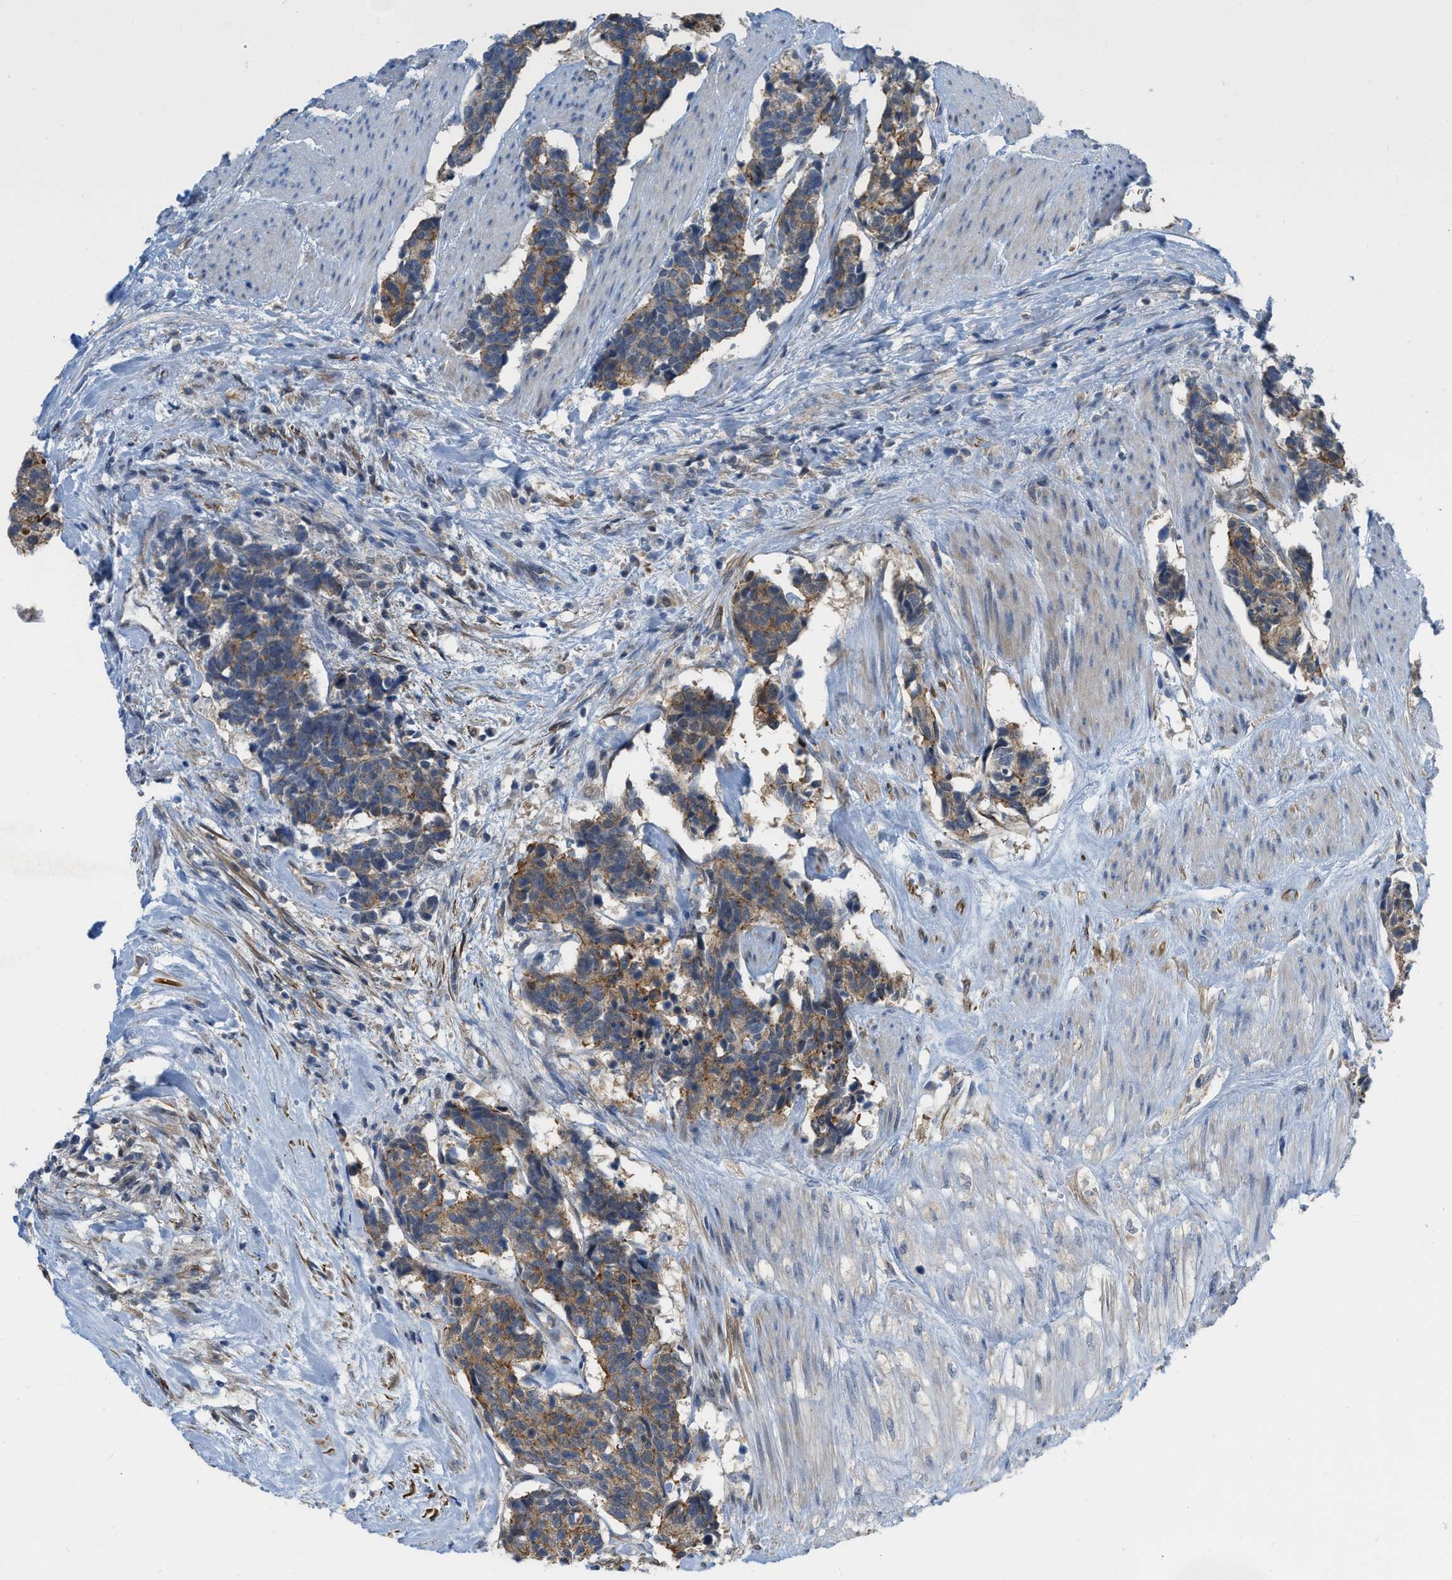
{"staining": {"intensity": "moderate", "quantity": "25%-75%", "location": "cytoplasmic/membranous"}, "tissue": "carcinoid", "cell_type": "Tumor cells", "image_type": "cancer", "snomed": [{"axis": "morphology", "description": "Carcinoma, NOS"}, {"axis": "morphology", "description": "Carcinoid, malignant, NOS"}, {"axis": "topography", "description": "Urinary bladder"}], "caption": "High-magnification brightfield microscopy of carcinoid stained with DAB (brown) and counterstained with hematoxylin (blue). tumor cells exhibit moderate cytoplasmic/membranous staining is present in about25%-75% of cells. Using DAB (brown) and hematoxylin (blue) stains, captured at high magnification using brightfield microscopy.", "gene": "NAPEPLD", "patient": {"sex": "male", "age": 57}}